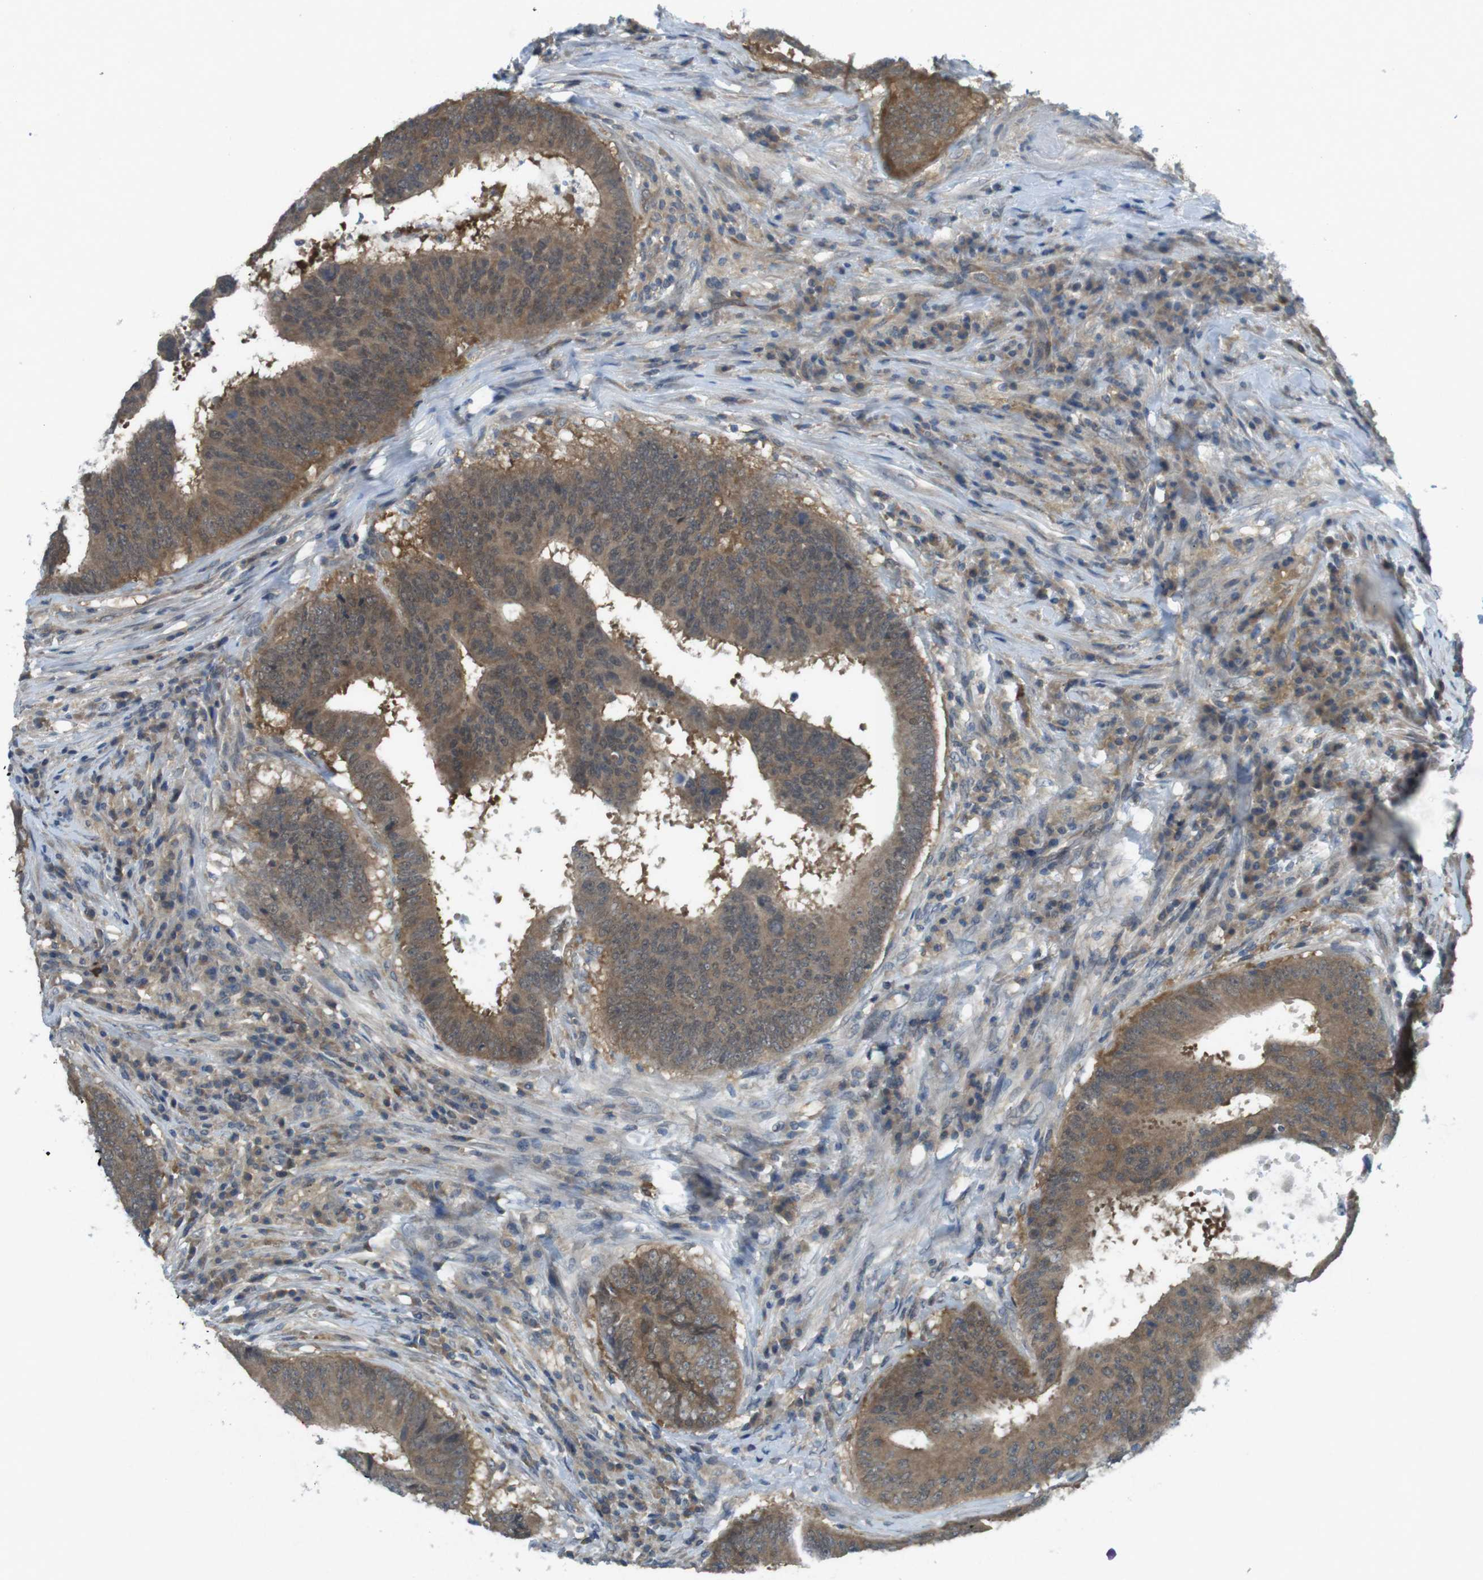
{"staining": {"intensity": "moderate", "quantity": ">75%", "location": "cytoplasmic/membranous"}, "tissue": "colorectal cancer", "cell_type": "Tumor cells", "image_type": "cancer", "snomed": [{"axis": "morphology", "description": "Adenocarcinoma, NOS"}, {"axis": "topography", "description": "Rectum"}], "caption": "Colorectal cancer (adenocarcinoma) was stained to show a protein in brown. There is medium levels of moderate cytoplasmic/membranous positivity in approximately >75% of tumor cells.", "gene": "SUGT1", "patient": {"sex": "male", "age": 72}}